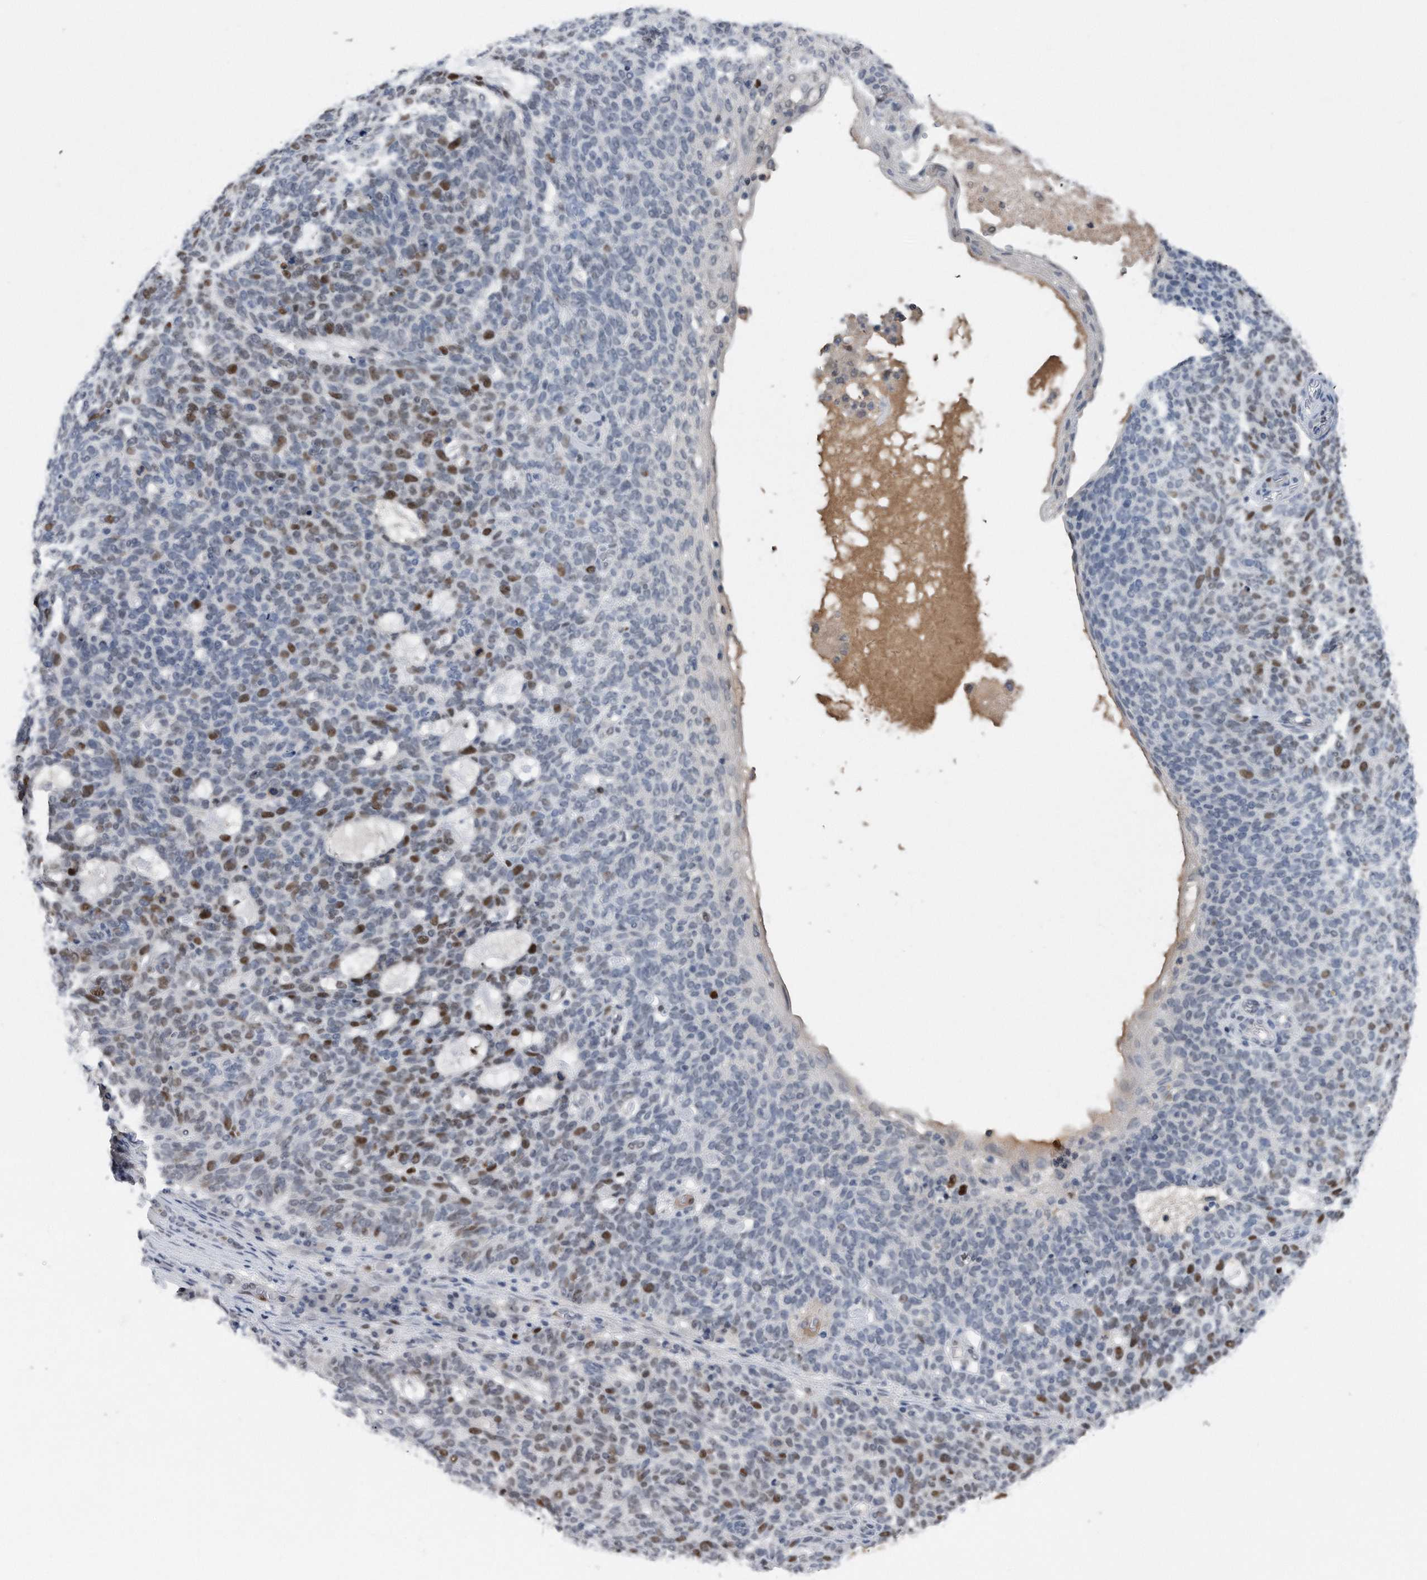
{"staining": {"intensity": "moderate", "quantity": "<25%", "location": "nuclear"}, "tissue": "skin cancer", "cell_type": "Tumor cells", "image_type": "cancer", "snomed": [{"axis": "morphology", "description": "Squamous cell carcinoma, NOS"}, {"axis": "topography", "description": "Skin"}], "caption": "Brown immunohistochemical staining in human skin cancer (squamous cell carcinoma) exhibits moderate nuclear staining in about <25% of tumor cells.", "gene": "PCNA", "patient": {"sex": "female", "age": 90}}